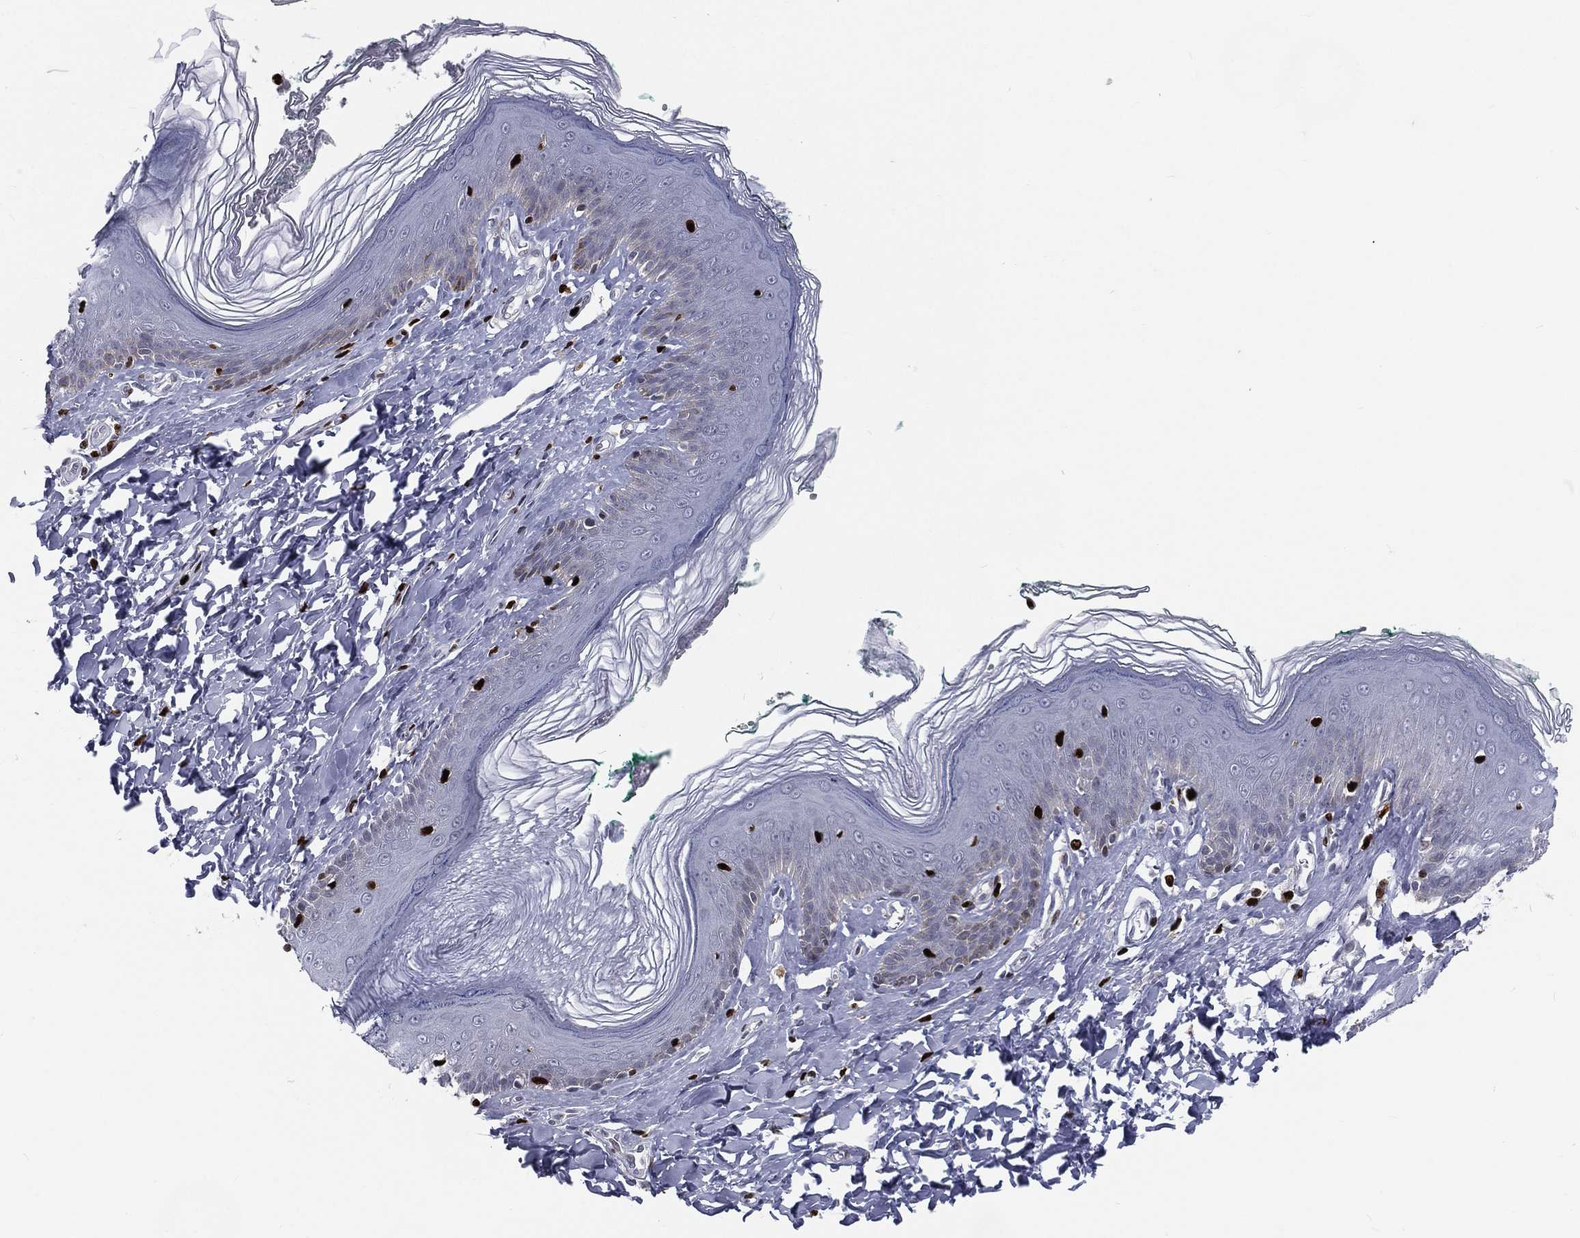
{"staining": {"intensity": "strong", "quantity": "<25%", "location": "nuclear"}, "tissue": "skin", "cell_type": "Epidermal cells", "image_type": "normal", "snomed": [{"axis": "morphology", "description": "Normal tissue, NOS"}, {"axis": "topography", "description": "Vulva"}], "caption": "The histopathology image reveals a brown stain indicating the presence of a protein in the nuclear of epidermal cells in skin.", "gene": "MNDA", "patient": {"sex": "female", "age": 66}}